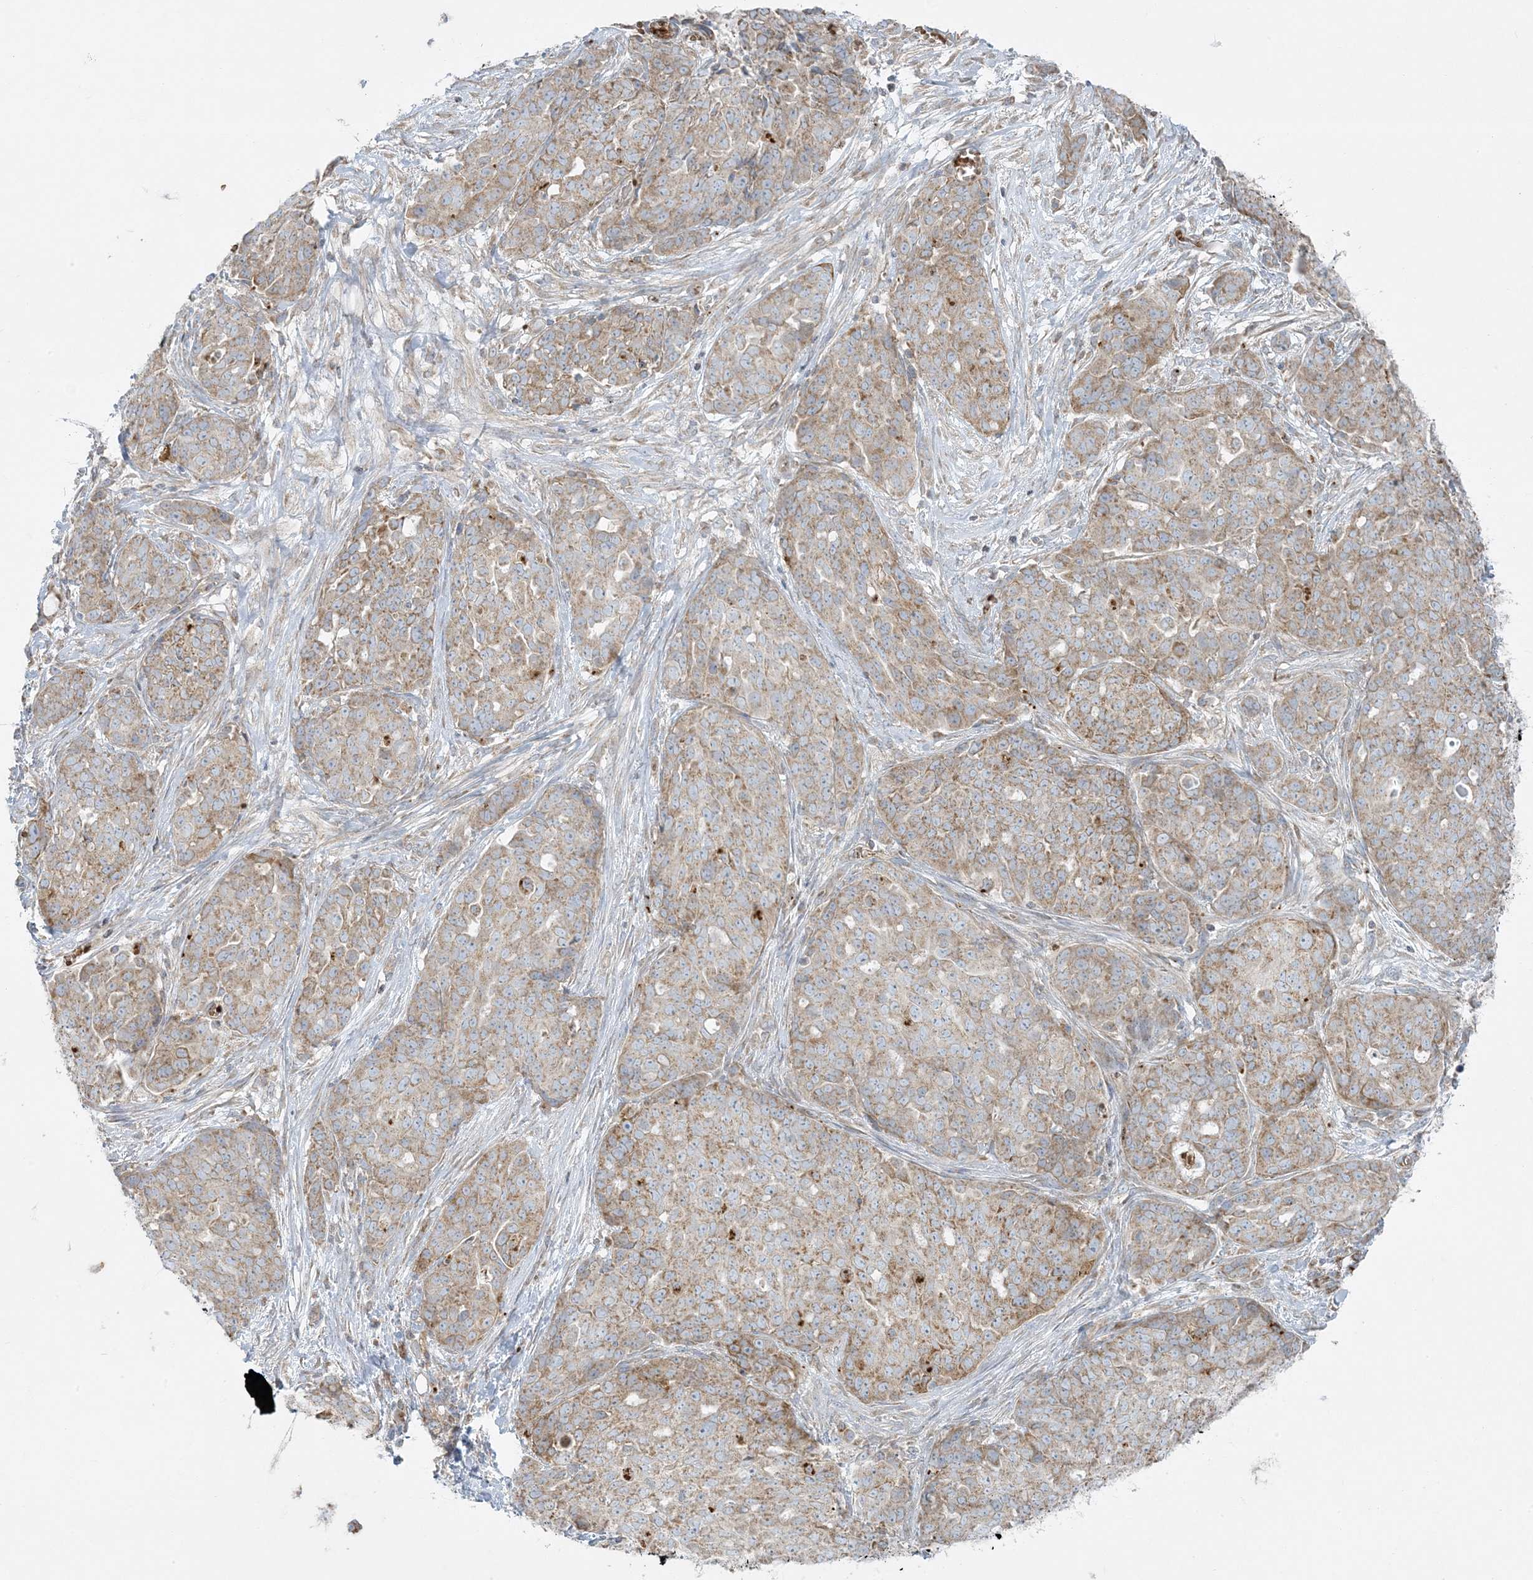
{"staining": {"intensity": "moderate", "quantity": ">75%", "location": "cytoplasmic/membranous"}, "tissue": "ovarian cancer", "cell_type": "Tumor cells", "image_type": "cancer", "snomed": [{"axis": "morphology", "description": "Cystadenocarcinoma, serous, NOS"}, {"axis": "topography", "description": "Soft tissue"}, {"axis": "topography", "description": "Ovary"}], "caption": "Brown immunohistochemical staining in ovarian cancer (serous cystadenocarcinoma) demonstrates moderate cytoplasmic/membranous expression in approximately >75% of tumor cells. (DAB (3,3'-diaminobenzidine) IHC with brightfield microscopy, high magnification).", "gene": "PIK3R4", "patient": {"sex": "female", "age": 57}}